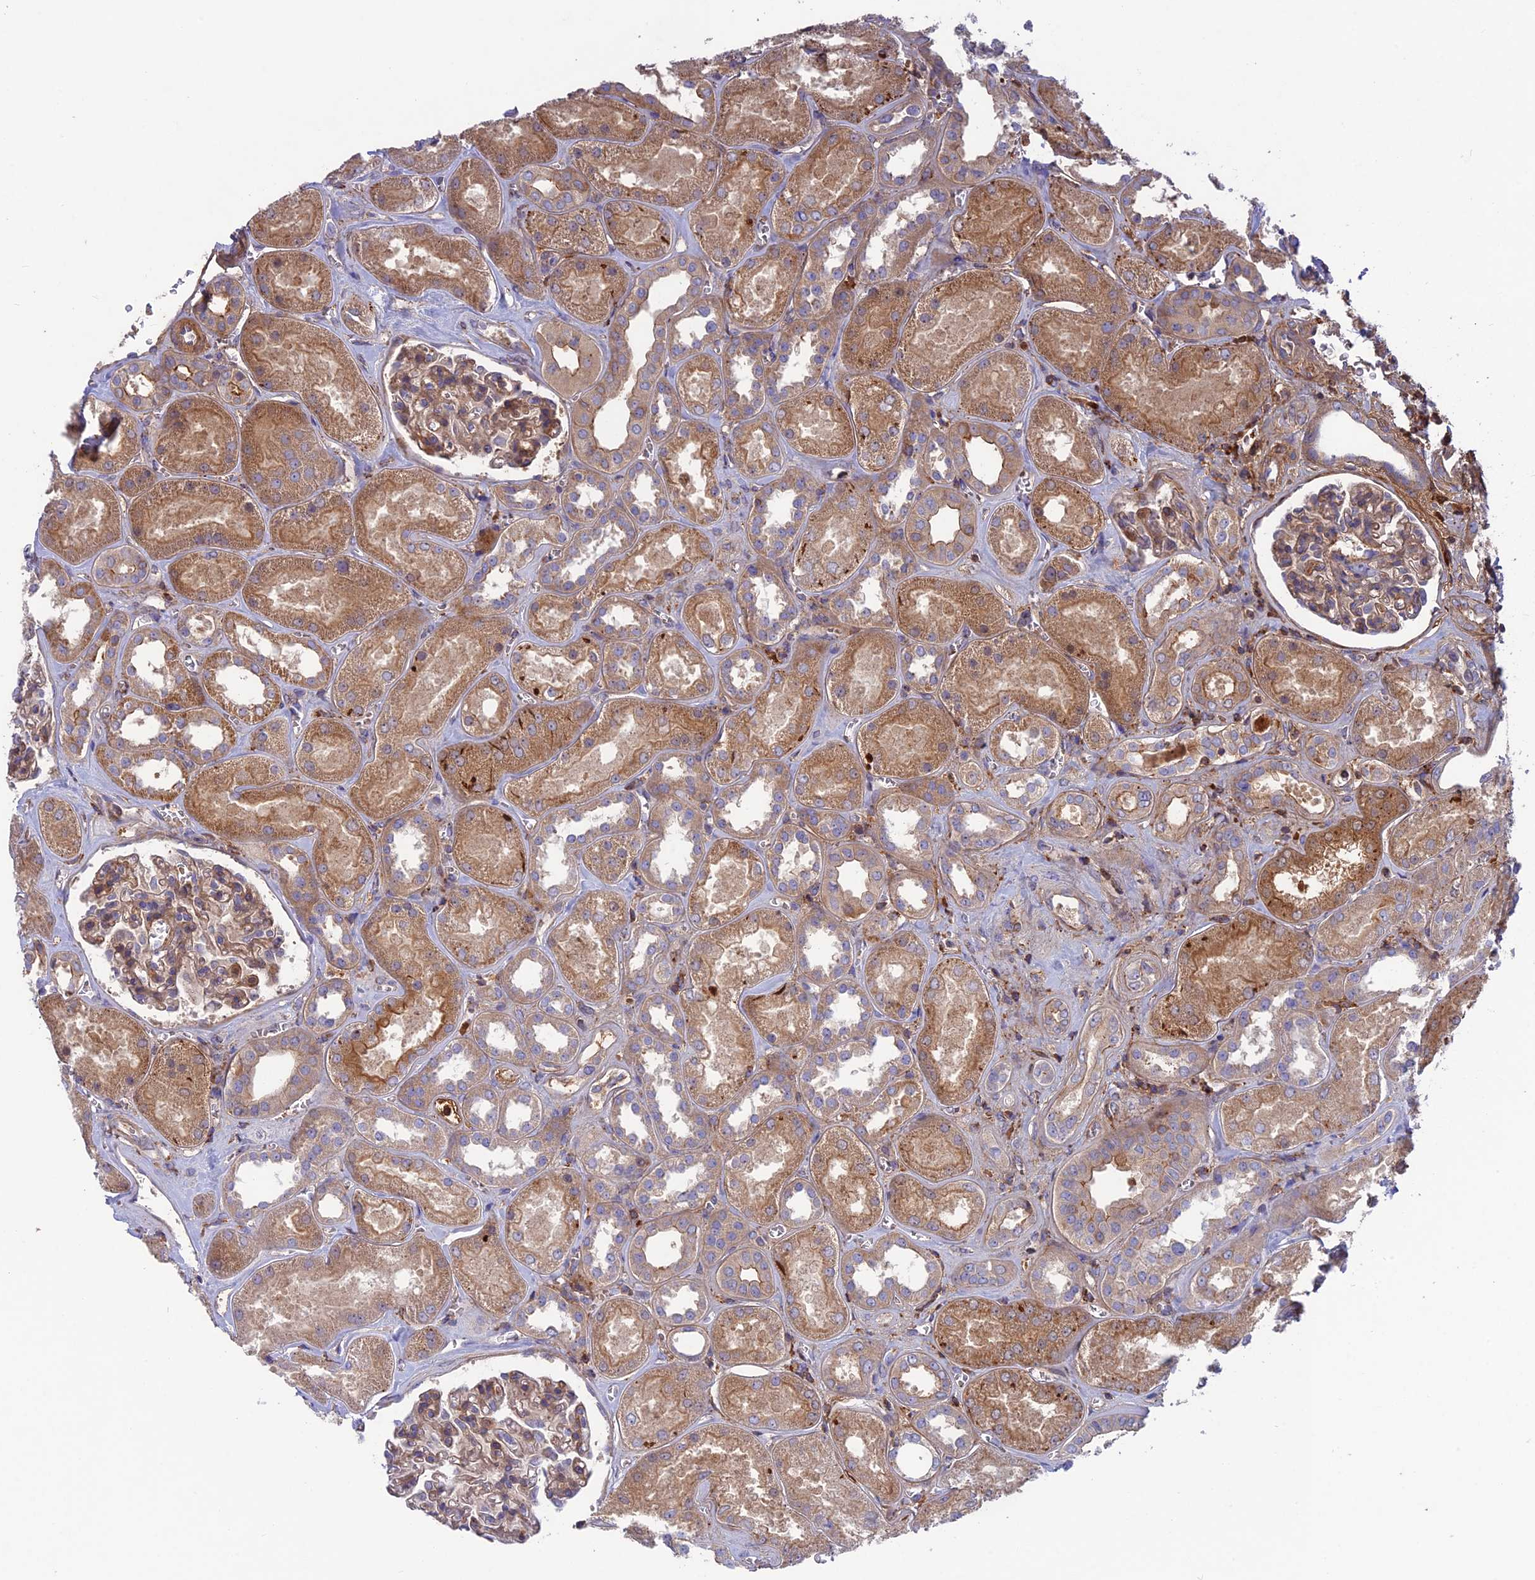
{"staining": {"intensity": "moderate", "quantity": "25%-75%", "location": "cytoplasmic/membranous"}, "tissue": "kidney", "cell_type": "Cells in glomeruli", "image_type": "normal", "snomed": [{"axis": "morphology", "description": "Normal tissue, NOS"}, {"axis": "morphology", "description": "Adenocarcinoma, NOS"}, {"axis": "topography", "description": "Kidney"}], "caption": "Human kidney stained for a protein (brown) demonstrates moderate cytoplasmic/membranous positive staining in approximately 25%-75% of cells in glomeruli.", "gene": "CPNE7", "patient": {"sex": "female", "age": 68}}